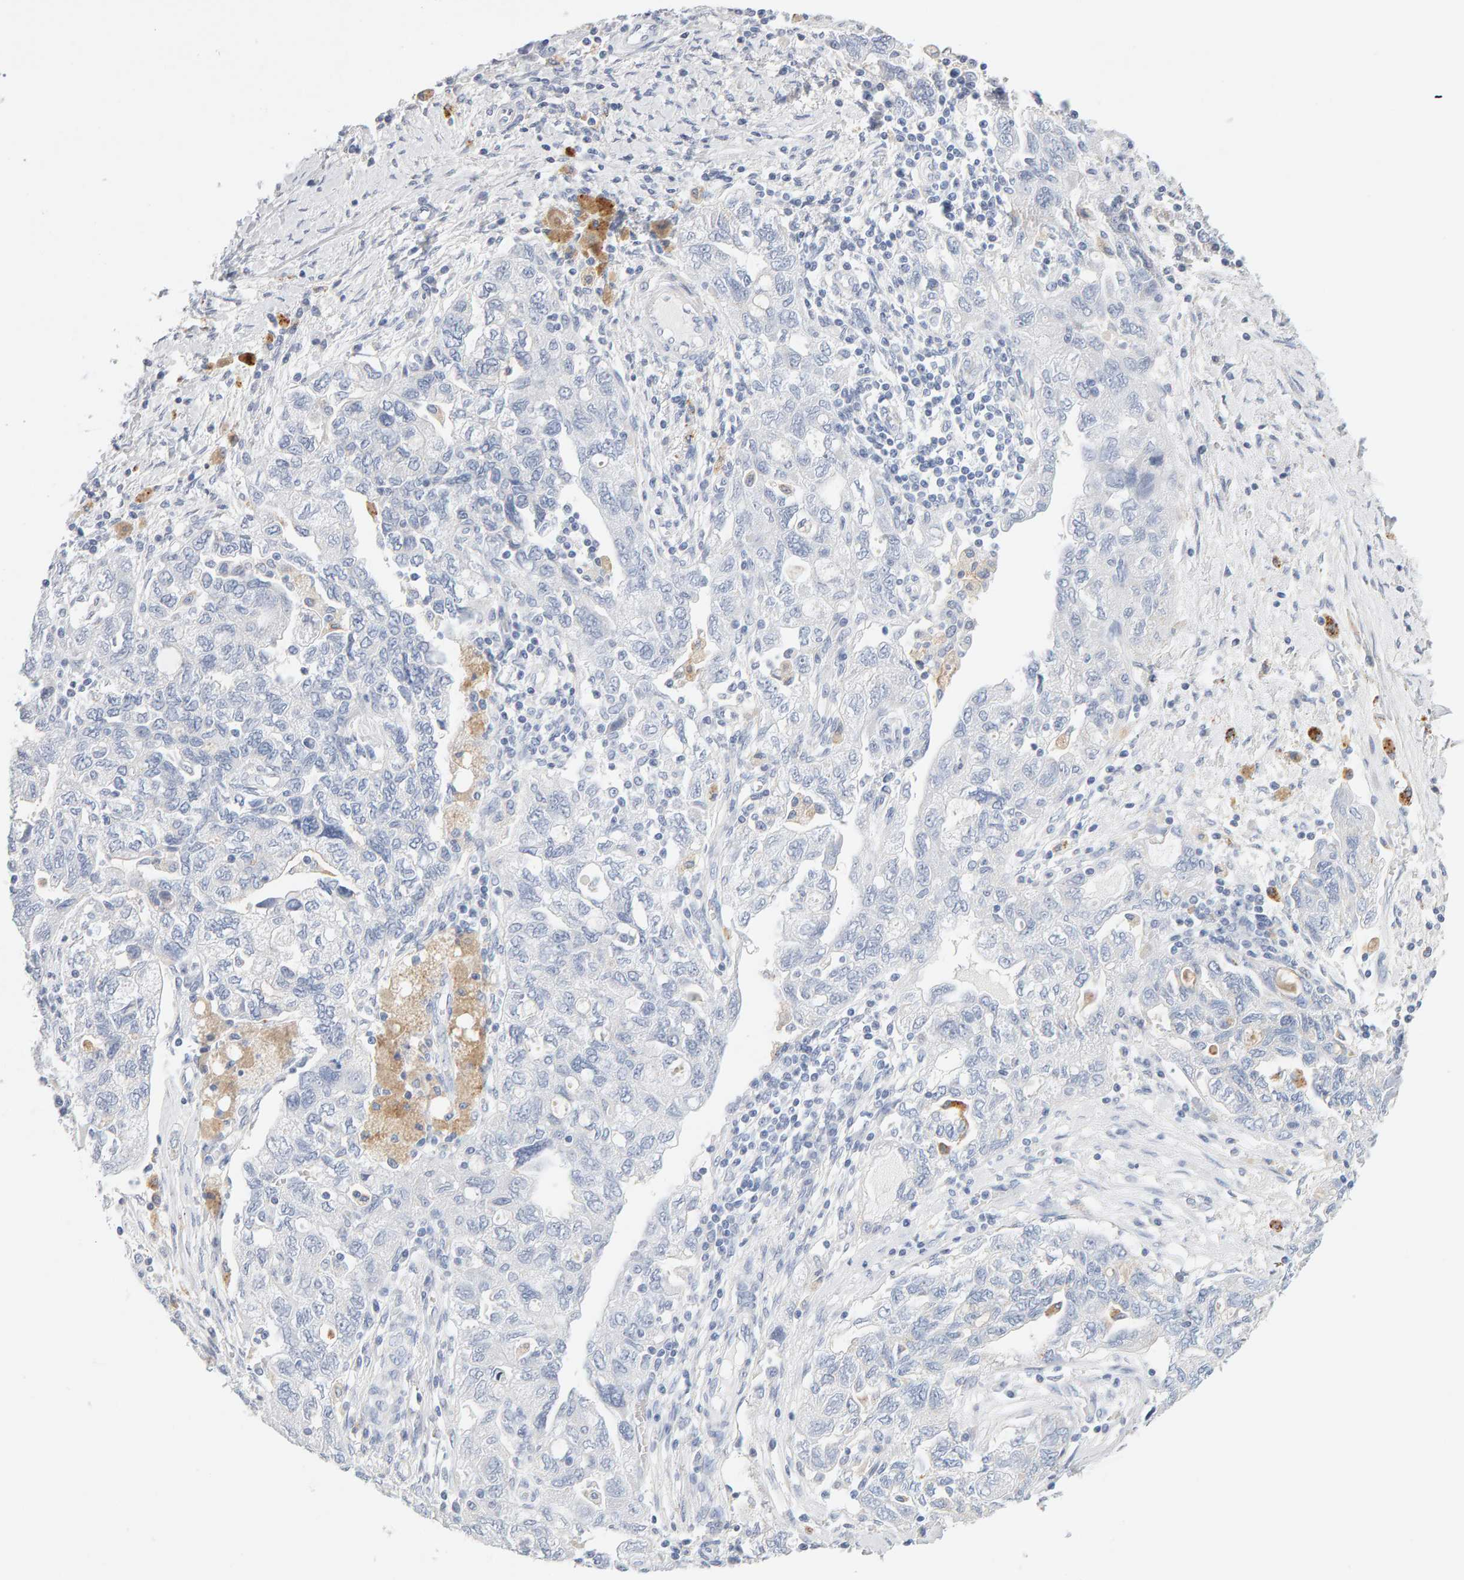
{"staining": {"intensity": "negative", "quantity": "none", "location": "none"}, "tissue": "ovarian cancer", "cell_type": "Tumor cells", "image_type": "cancer", "snomed": [{"axis": "morphology", "description": "Carcinoma, NOS"}, {"axis": "morphology", "description": "Cystadenocarcinoma, serous, NOS"}, {"axis": "topography", "description": "Ovary"}], "caption": "The immunohistochemistry micrograph has no significant expression in tumor cells of ovarian cancer tissue. (Stains: DAB immunohistochemistry (IHC) with hematoxylin counter stain, Microscopy: brightfield microscopy at high magnification).", "gene": "METRNL", "patient": {"sex": "female", "age": 69}}